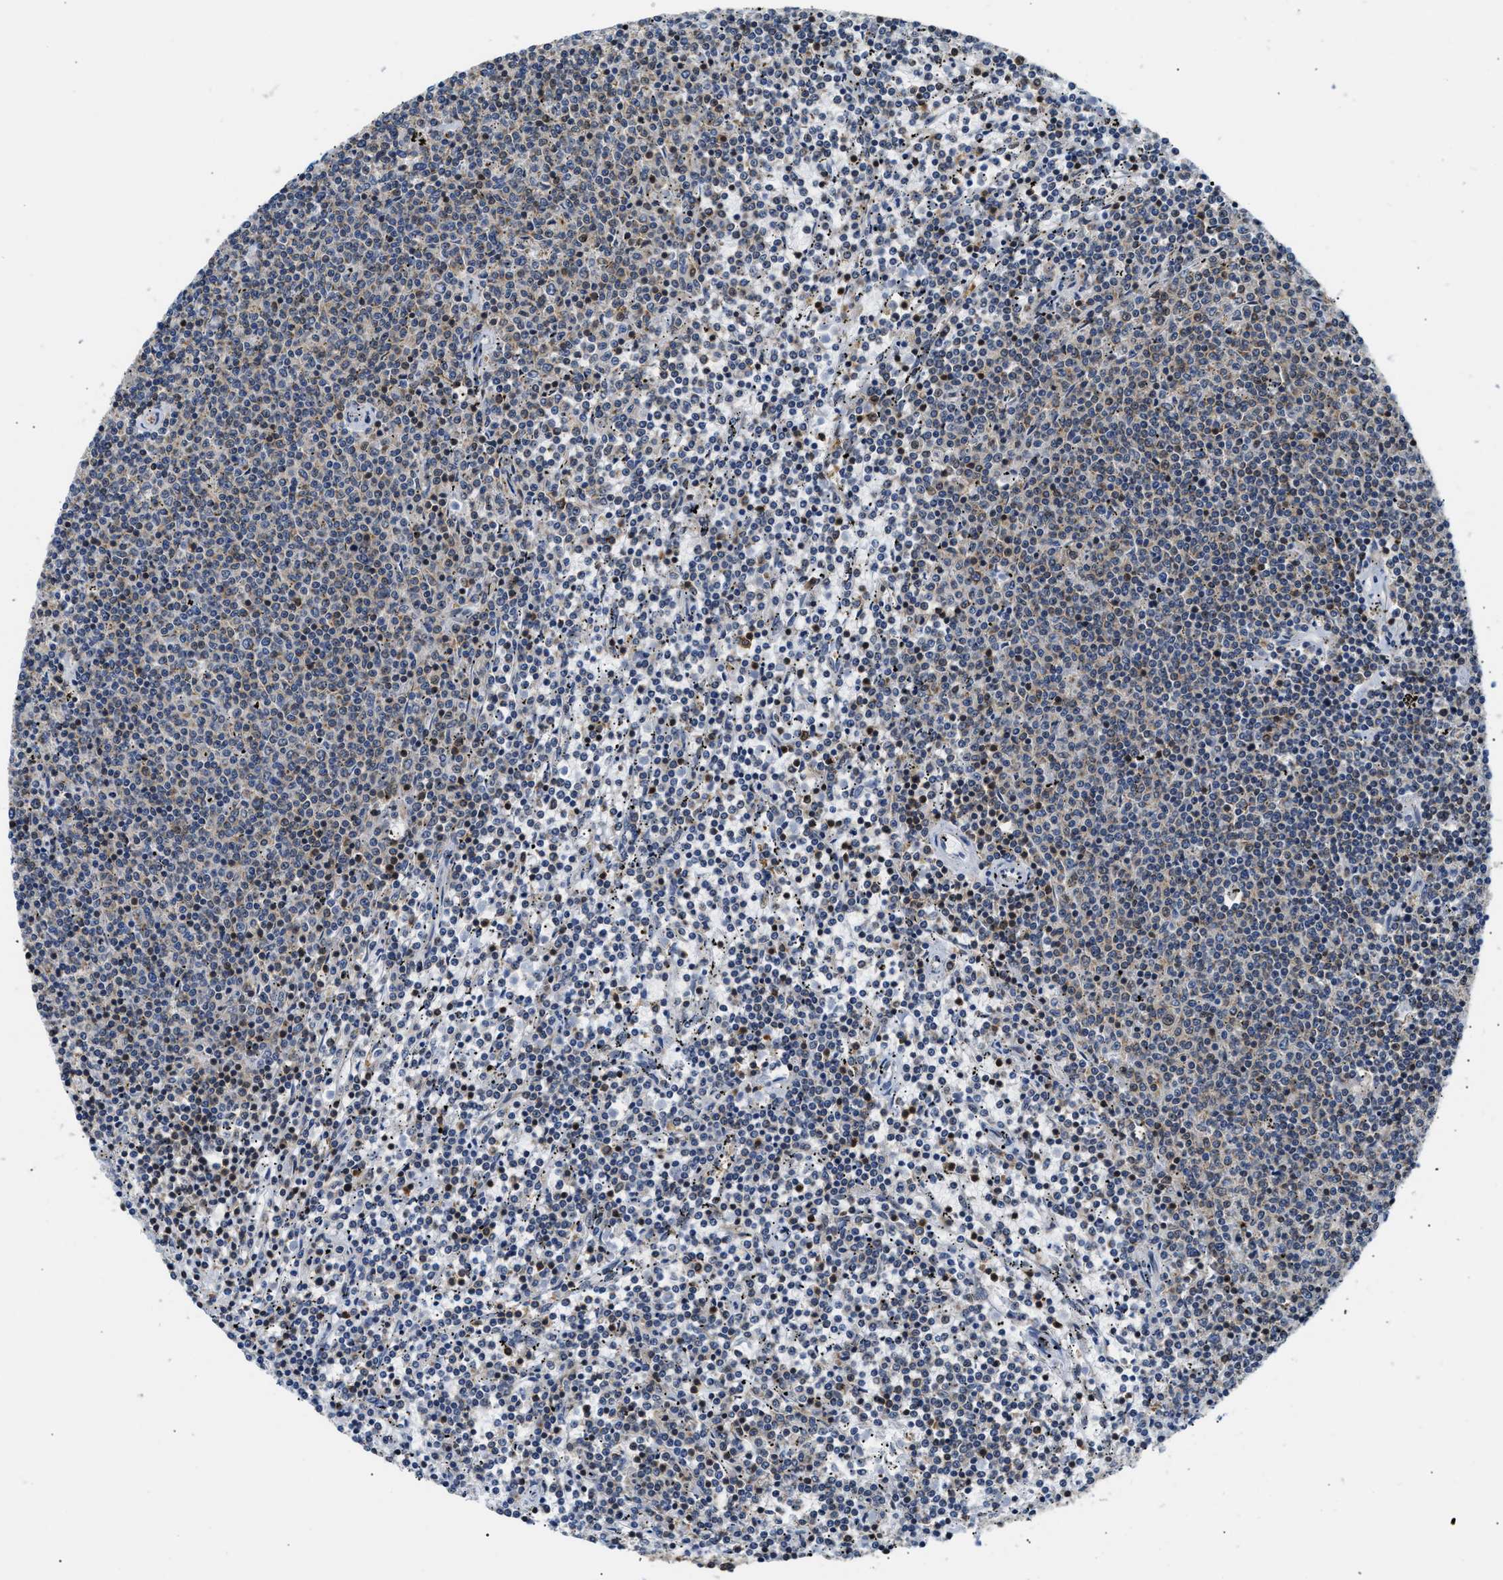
{"staining": {"intensity": "weak", "quantity": "<25%", "location": "cytoplasmic/membranous"}, "tissue": "lymphoma", "cell_type": "Tumor cells", "image_type": "cancer", "snomed": [{"axis": "morphology", "description": "Malignant lymphoma, non-Hodgkin's type, Low grade"}, {"axis": "topography", "description": "Spleen"}], "caption": "Protein analysis of lymphoma demonstrates no significant positivity in tumor cells.", "gene": "STK10", "patient": {"sex": "female", "age": 50}}